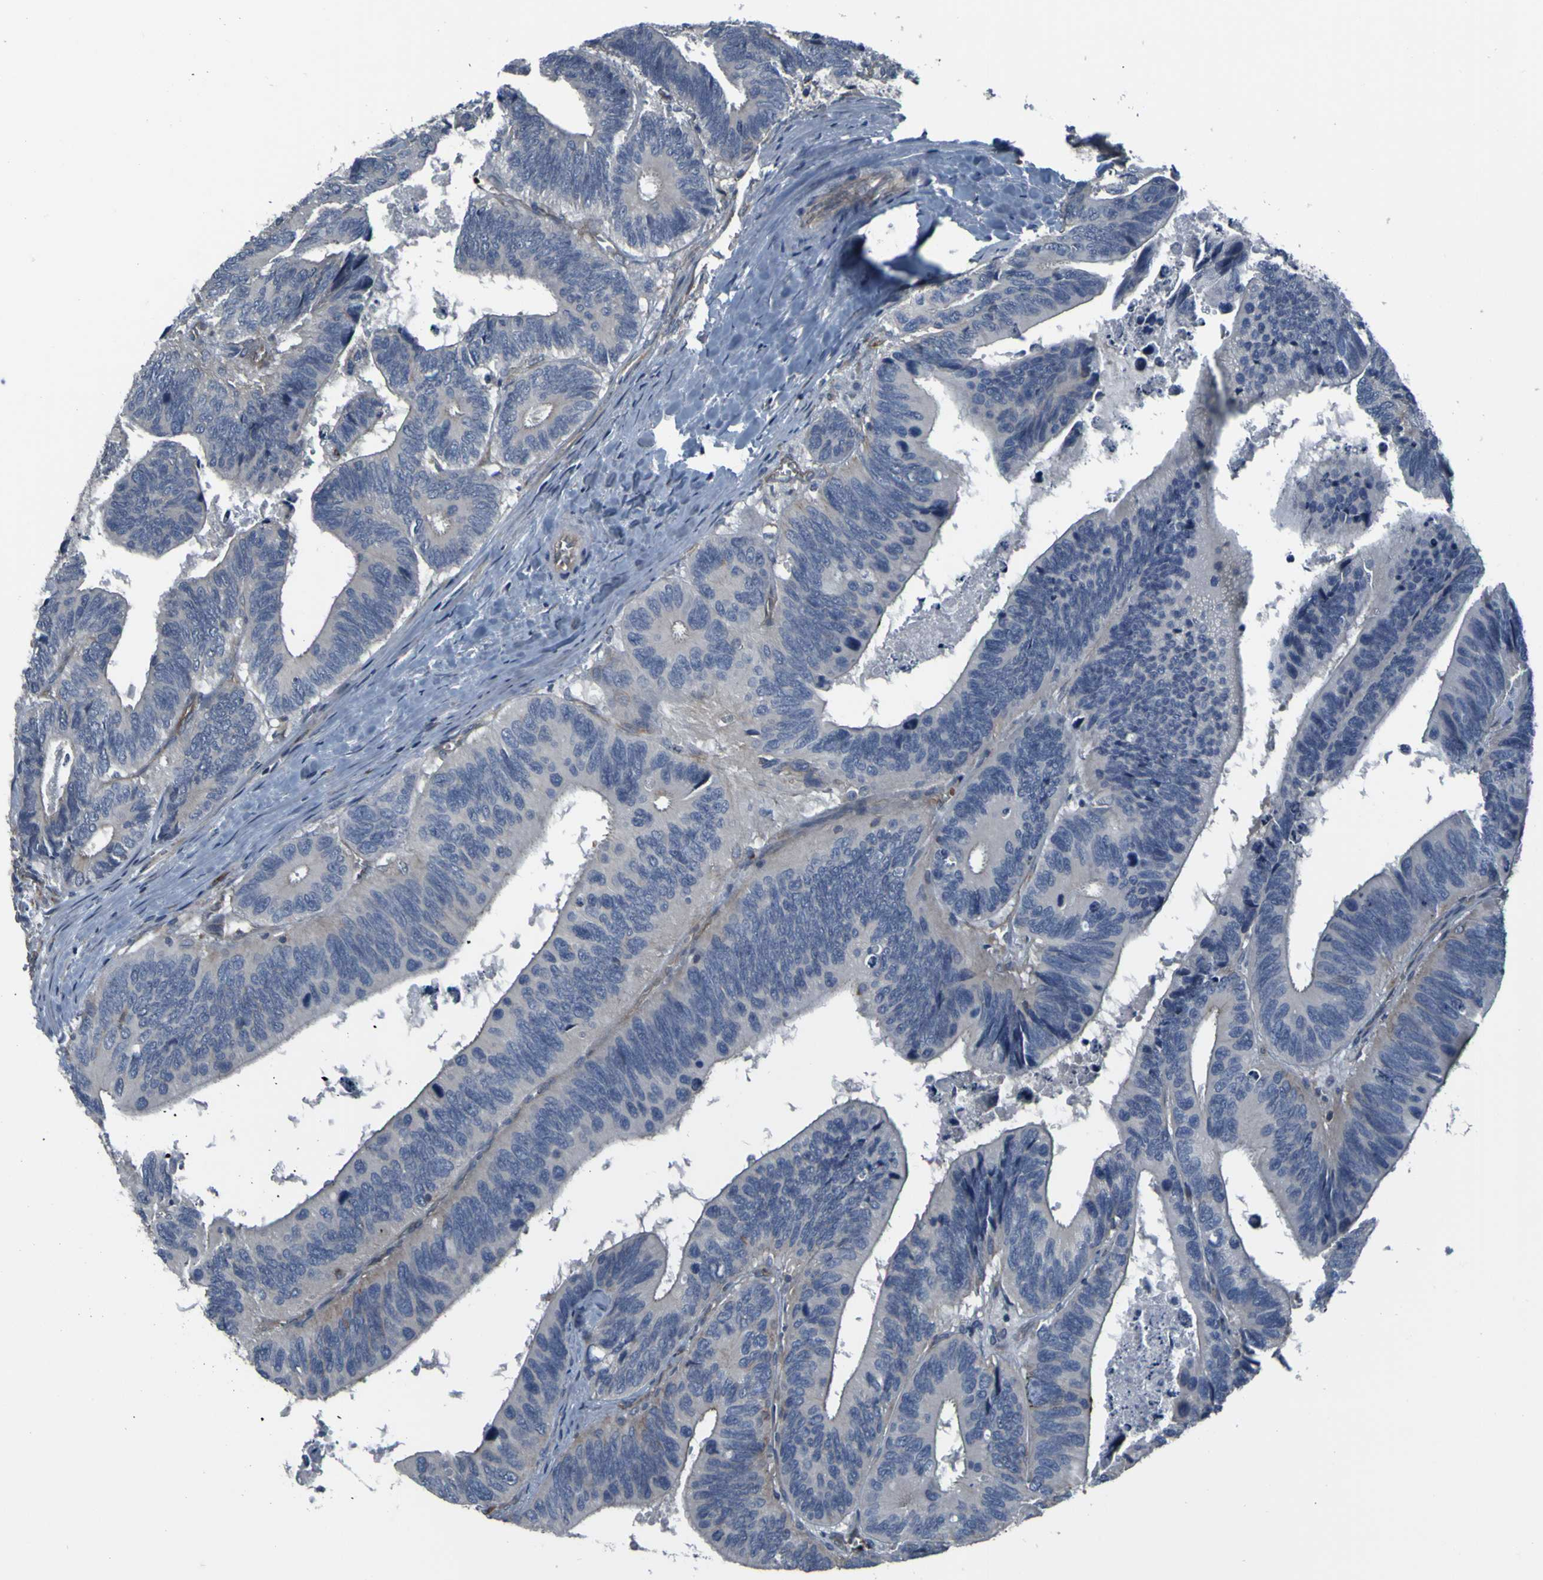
{"staining": {"intensity": "negative", "quantity": "none", "location": "none"}, "tissue": "colorectal cancer", "cell_type": "Tumor cells", "image_type": "cancer", "snomed": [{"axis": "morphology", "description": "Adenocarcinoma, NOS"}, {"axis": "topography", "description": "Colon"}], "caption": "The micrograph reveals no staining of tumor cells in colorectal cancer. Nuclei are stained in blue.", "gene": "GRAMD1A", "patient": {"sex": "male", "age": 72}}